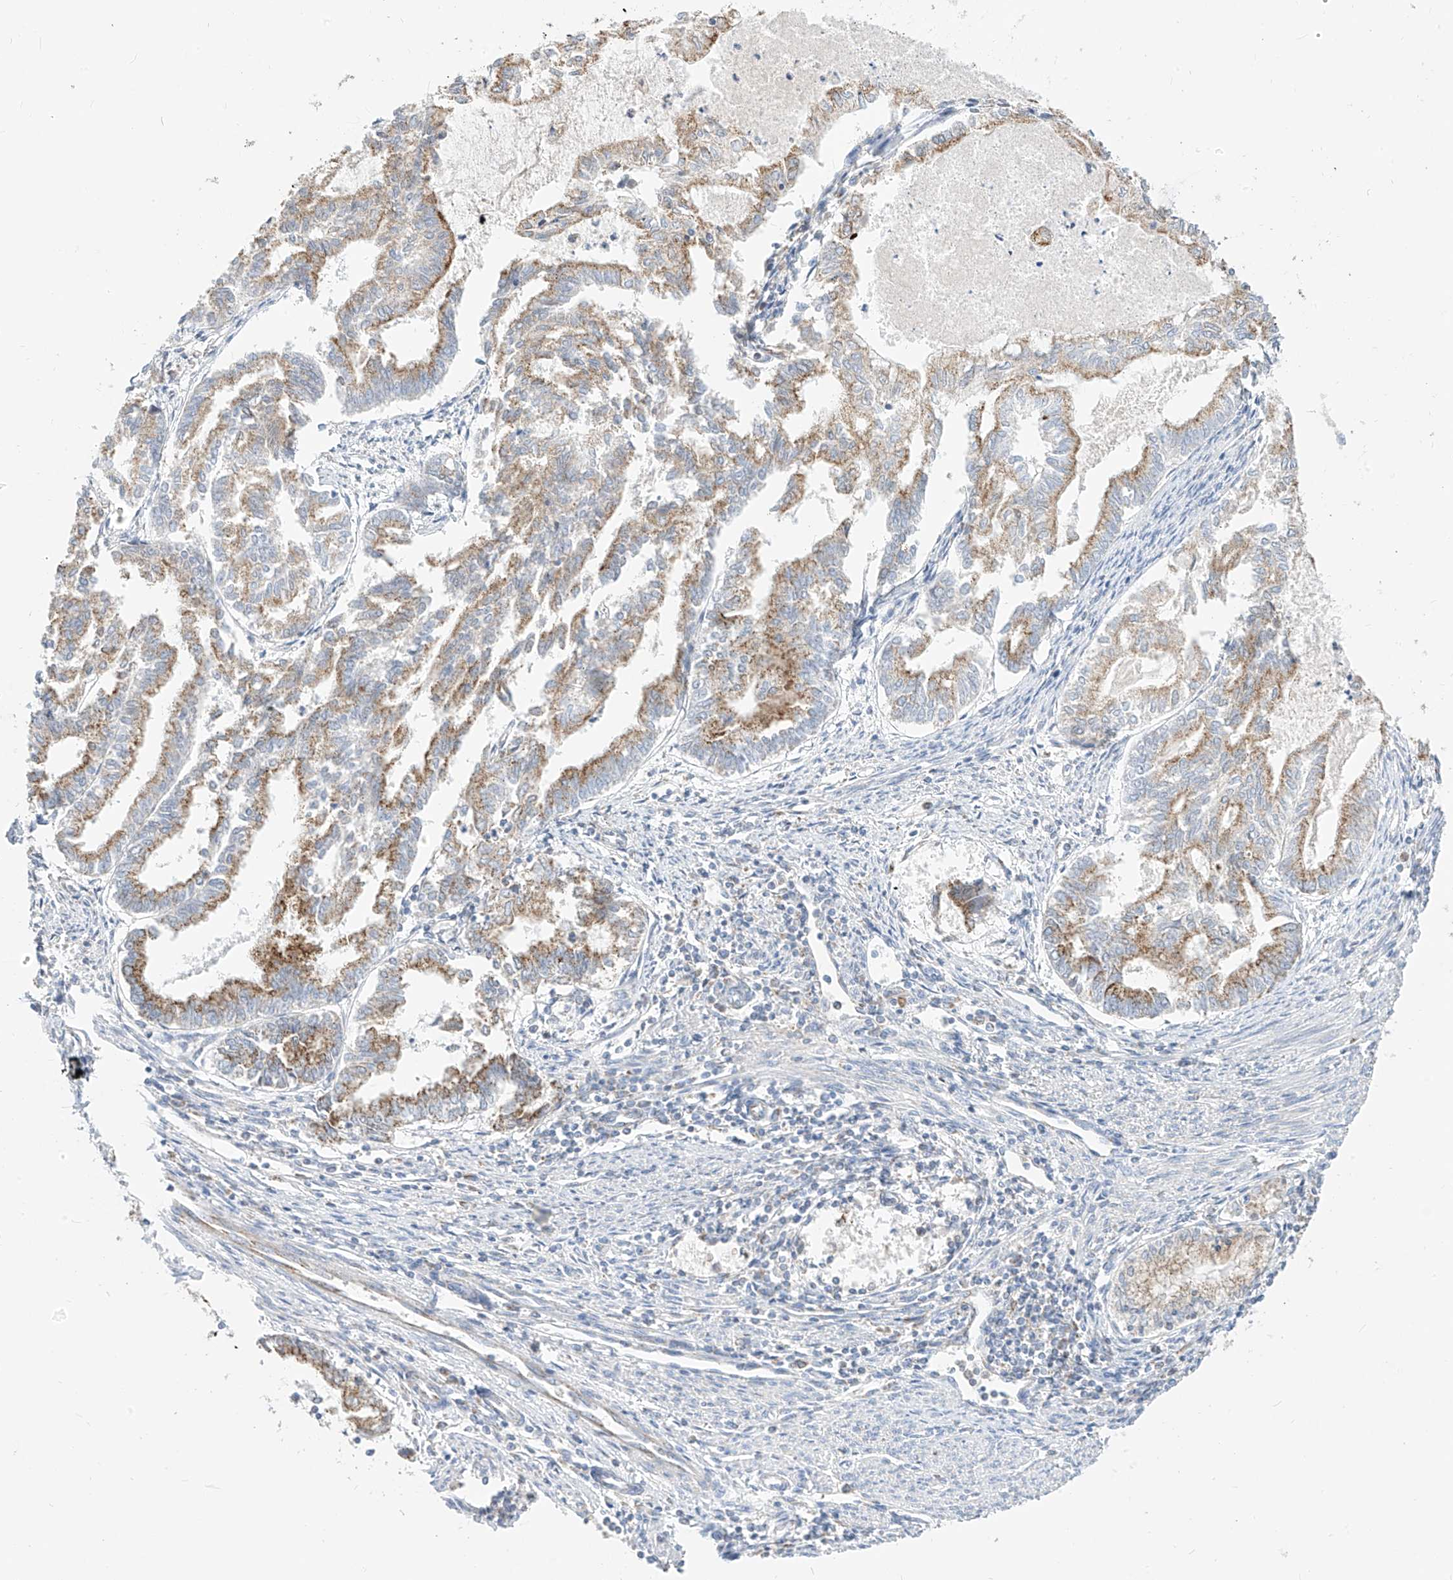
{"staining": {"intensity": "moderate", "quantity": ">75%", "location": "cytoplasmic/membranous"}, "tissue": "endometrial cancer", "cell_type": "Tumor cells", "image_type": "cancer", "snomed": [{"axis": "morphology", "description": "Adenocarcinoma, NOS"}, {"axis": "topography", "description": "Endometrium"}], "caption": "A photomicrograph showing moderate cytoplasmic/membranous positivity in about >75% of tumor cells in endometrial adenocarcinoma, as visualized by brown immunohistochemical staining.", "gene": "RASA2", "patient": {"sex": "female", "age": 79}}